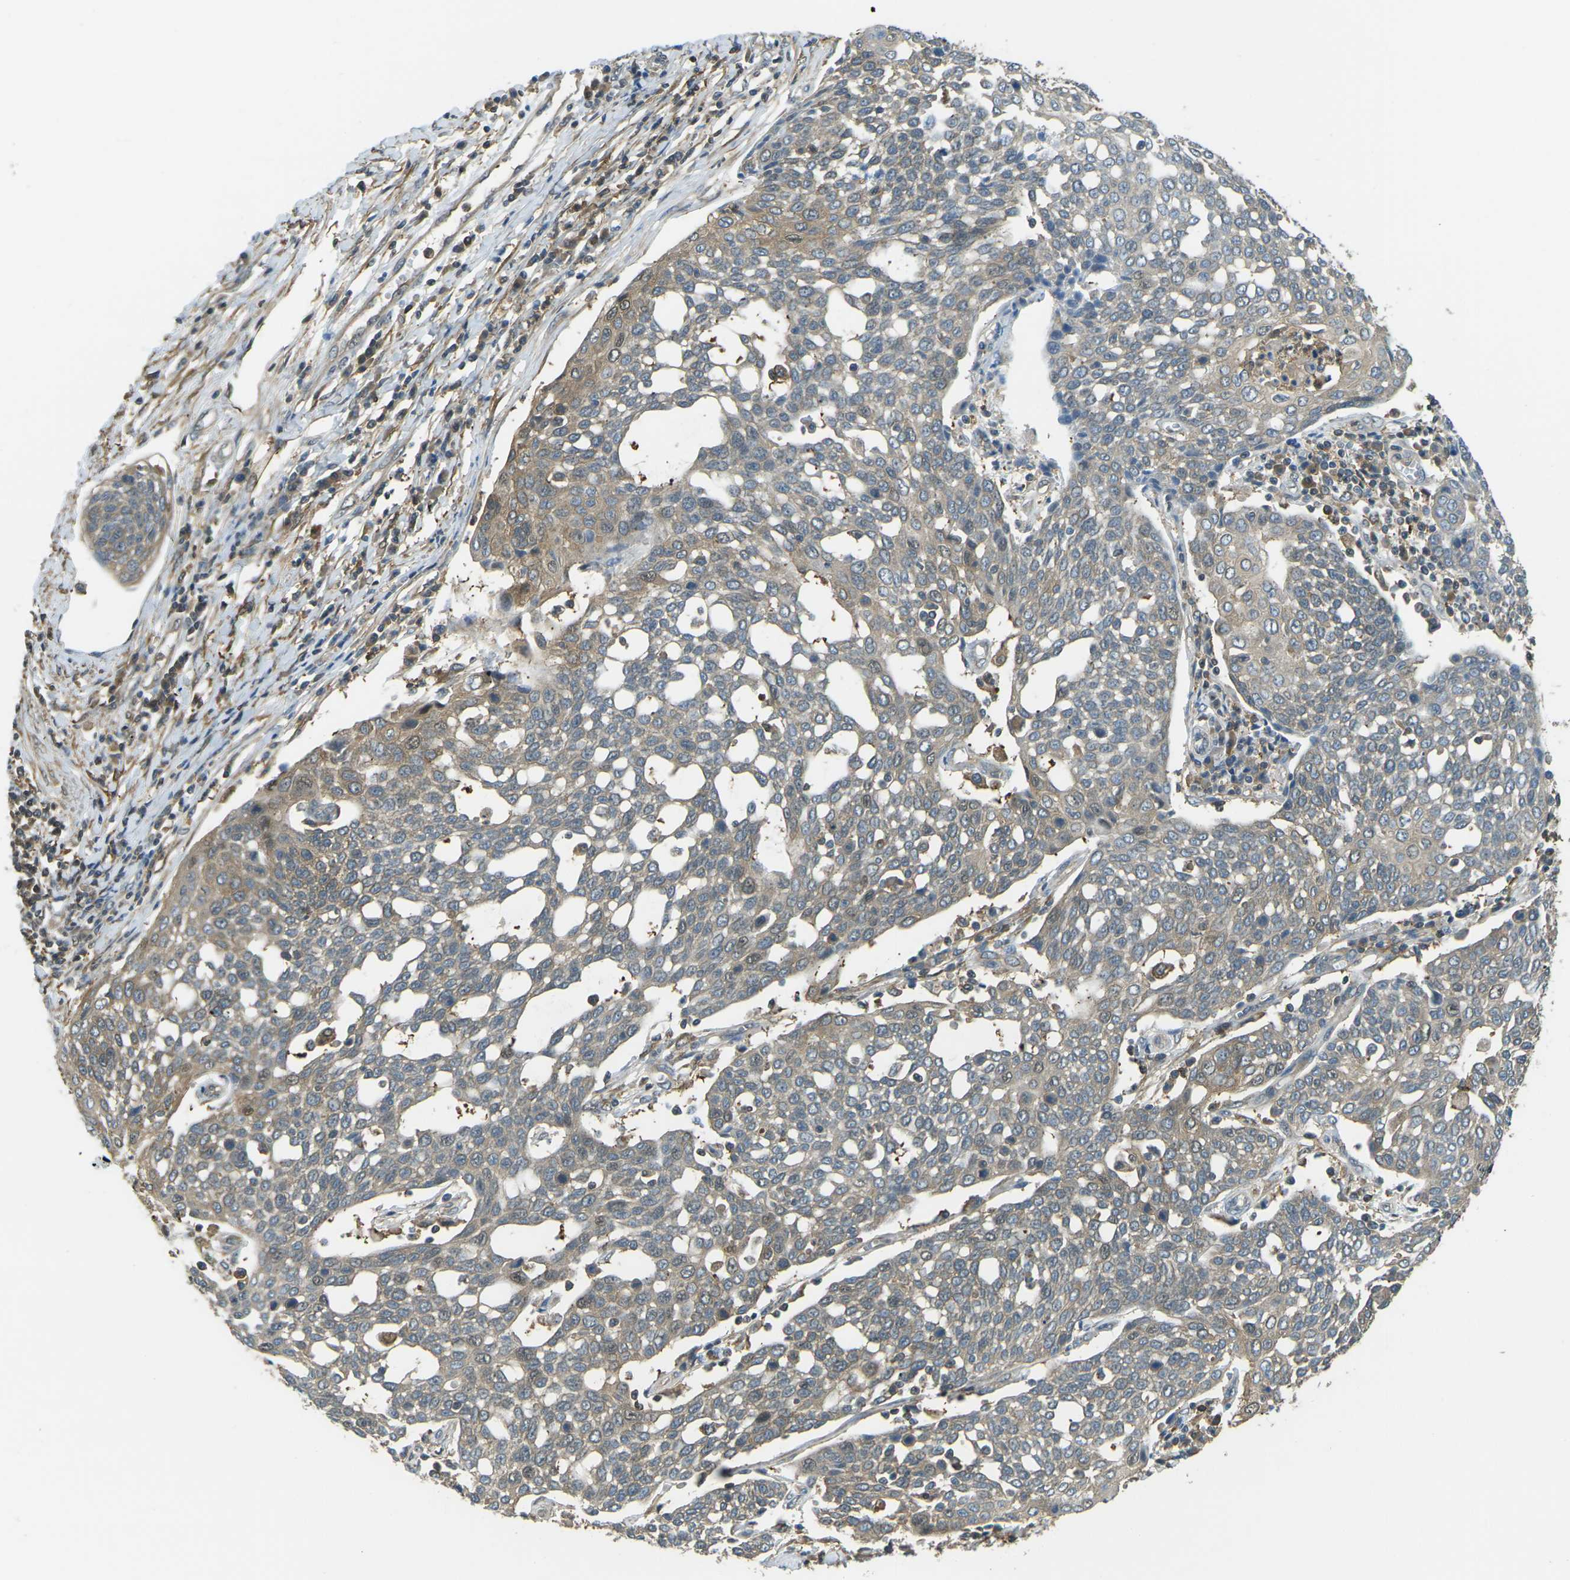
{"staining": {"intensity": "weak", "quantity": ">75%", "location": "cytoplasmic/membranous"}, "tissue": "cervical cancer", "cell_type": "Tumor cells", "image_type": "cancer", "snomed": [{"axis": "morphology", "description": "Squamous cell carcinoma, NOS"}, {"axis": "topography", "description": "Cervix"}], "caption": "Immunohistochemistry (IHC) image of neoplastic tissue: human squamous cell carcinoma (cervical) stained using immunohistochemistry (IHC) reveals low levels of weak protein expression localized specifically in the cytoplasmic/membranous of tumor cells, appearing as a cytoplasmic/membranous brown color.", "gene": "PIEZO2", "patient": {"sex": "female", "age": 34}}